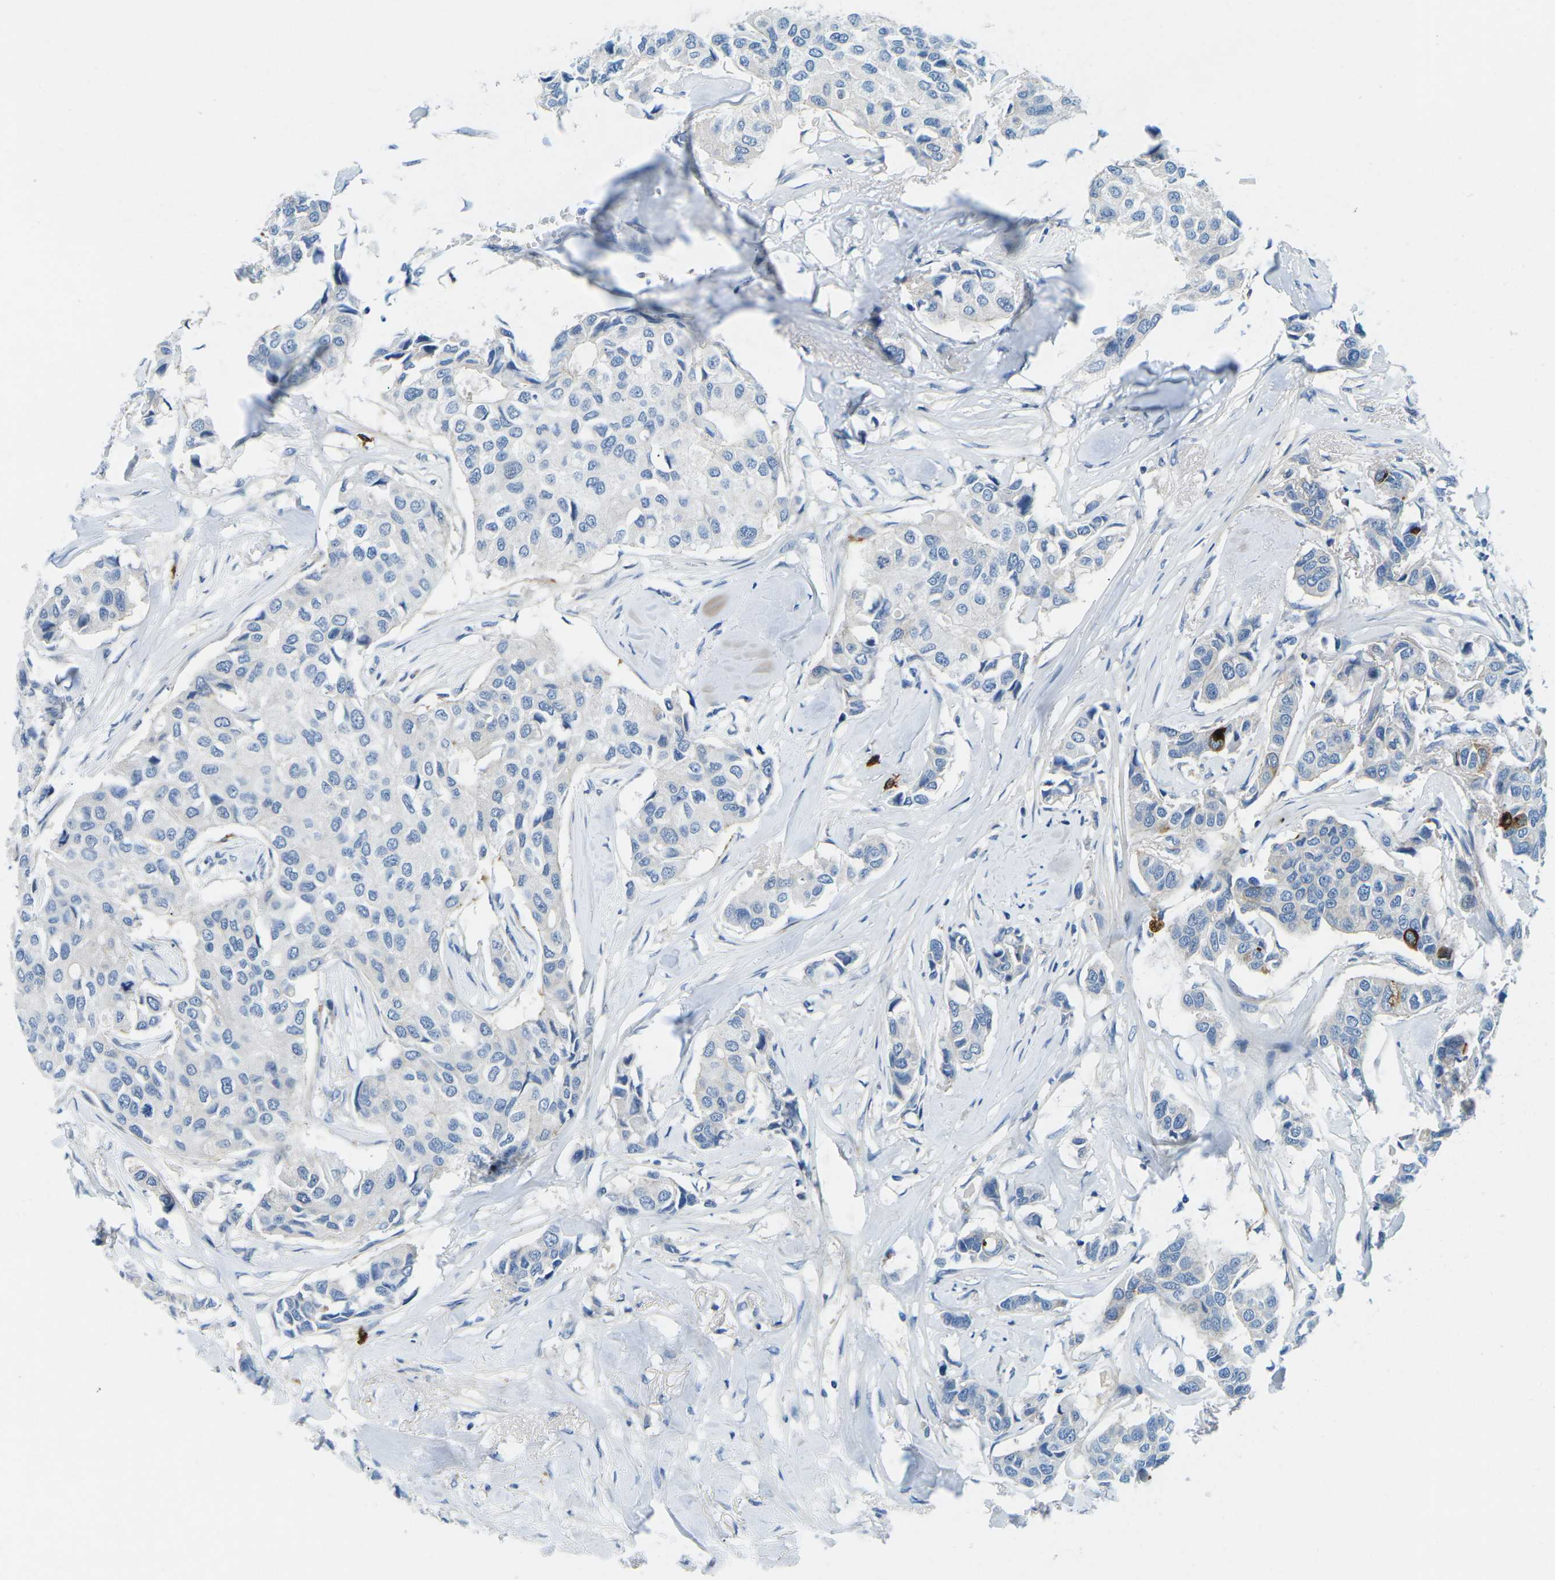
{"staining": {"intensity": "strong", "quantity": "<25%", "location": "cytoplasmic/membranous"}, "tissue": "breast cancer", "cell_type": "Tumor cells", "image_type": "cancer", "snomed": [{"axis": "morphology", "description": "Duct carcinoma"}, {"axis": "topography", "description": "Breast"}], "caption": "Intraductal carcinoma (breast) stained for a protein (brown) reveals strong cytoplasmic/membranous positive positivity in approximately <25% of tumor cells.", "gene": "CFB", "patient": {"sex": "female", "age": 80}}